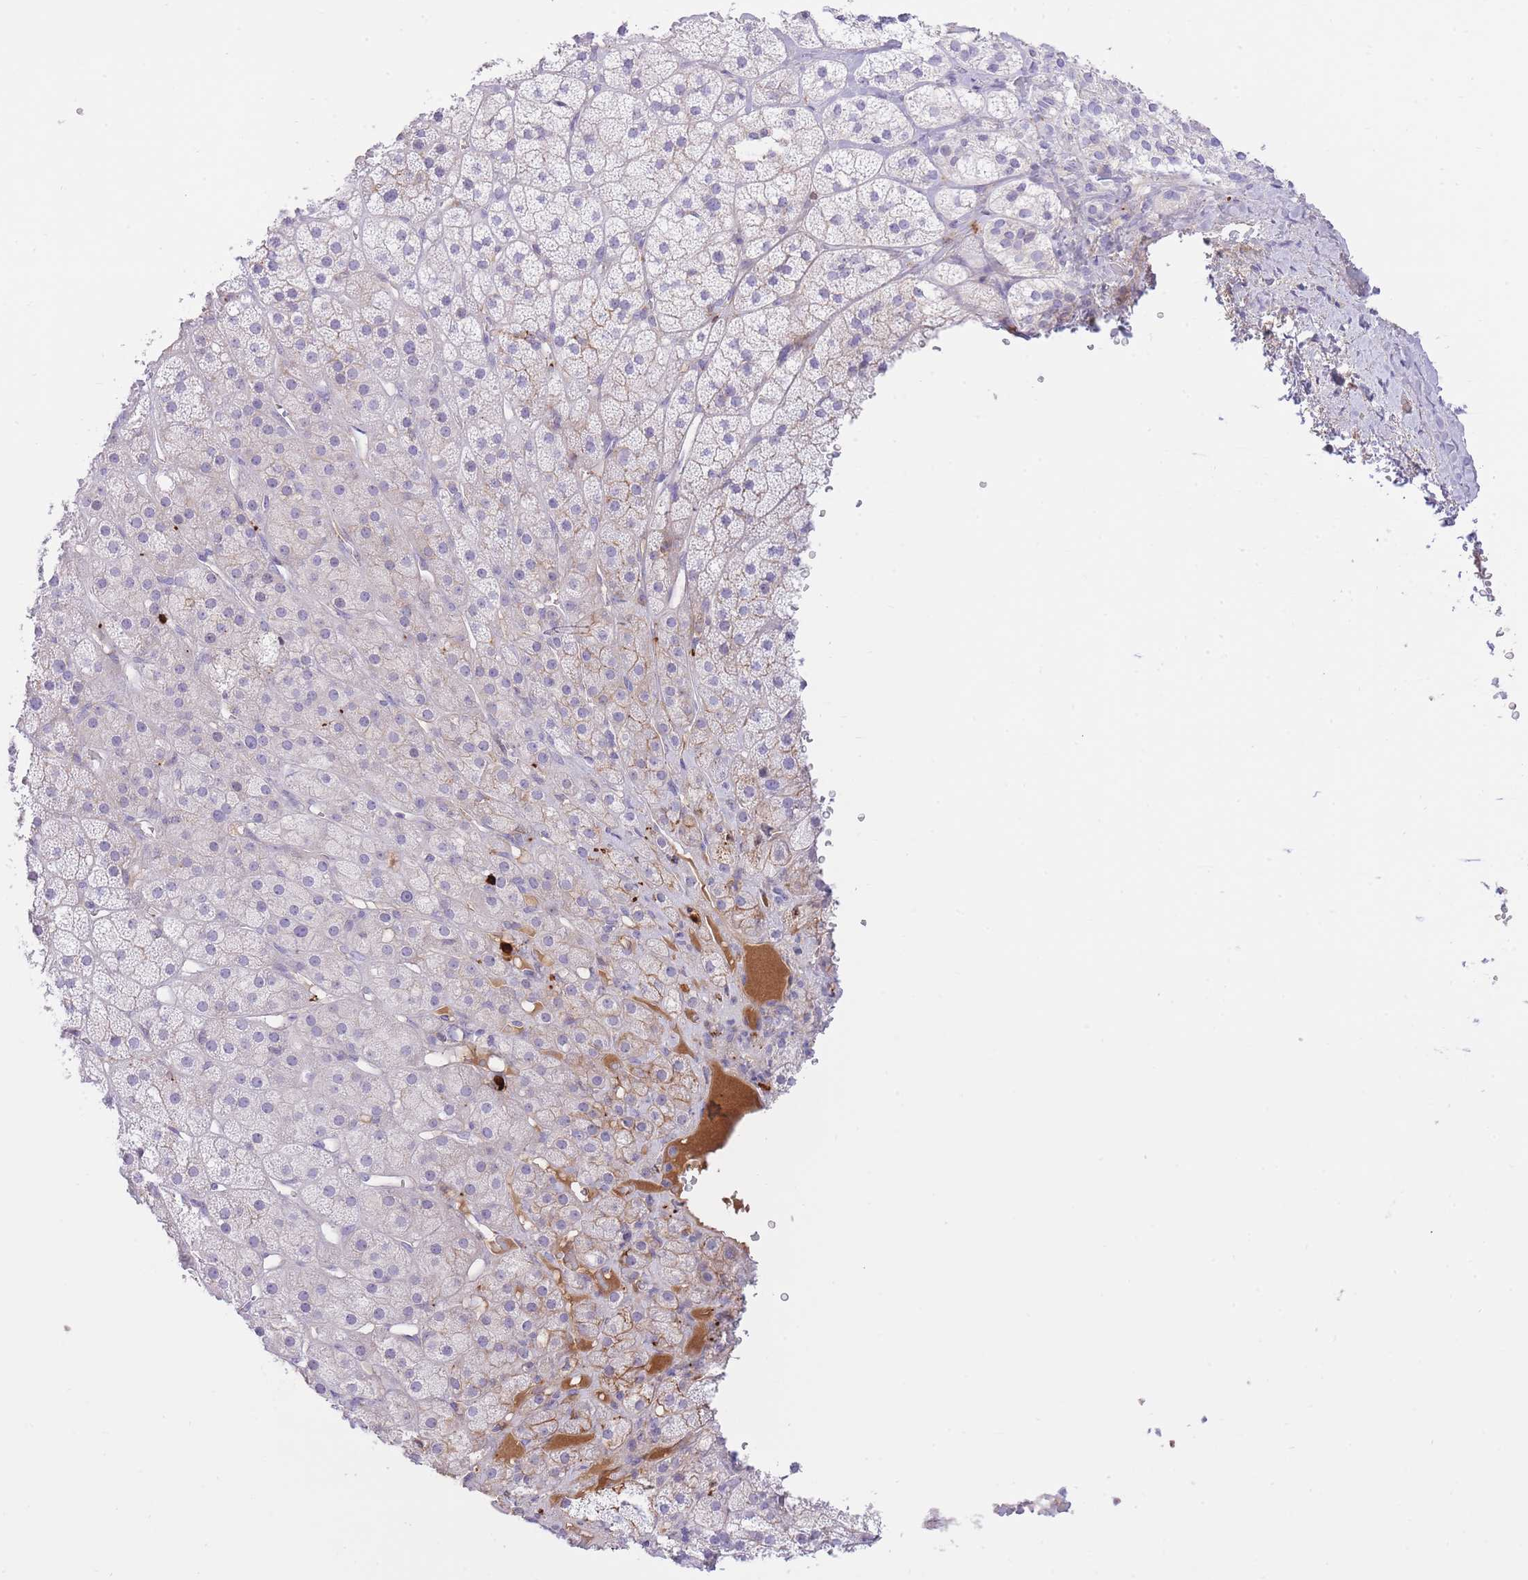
{"staining": {"intensity": "strong", "quantity": "<25%", "location": "cytoplasmic/membranous"}, "tissue": "adrenal gland", "cell_type": "Glandular cells", "image_type": "normal", "snomed": [{"axis": "morphology", "description": "Normal tissue, NOS"}, {"axis": "topography", "description": "Adrenal gland"}], "caption": "The immunohistochemical stain labels strong cytoplasmic/membranous expression in glandular cells of unremarkable adrenal gland. (Stains: DAB in brown, nuclei in blue, Microscopy: brightfield microscopy at high magnification).", "gene": "HRG", "patient": {"sex": "female", "age": 52}}